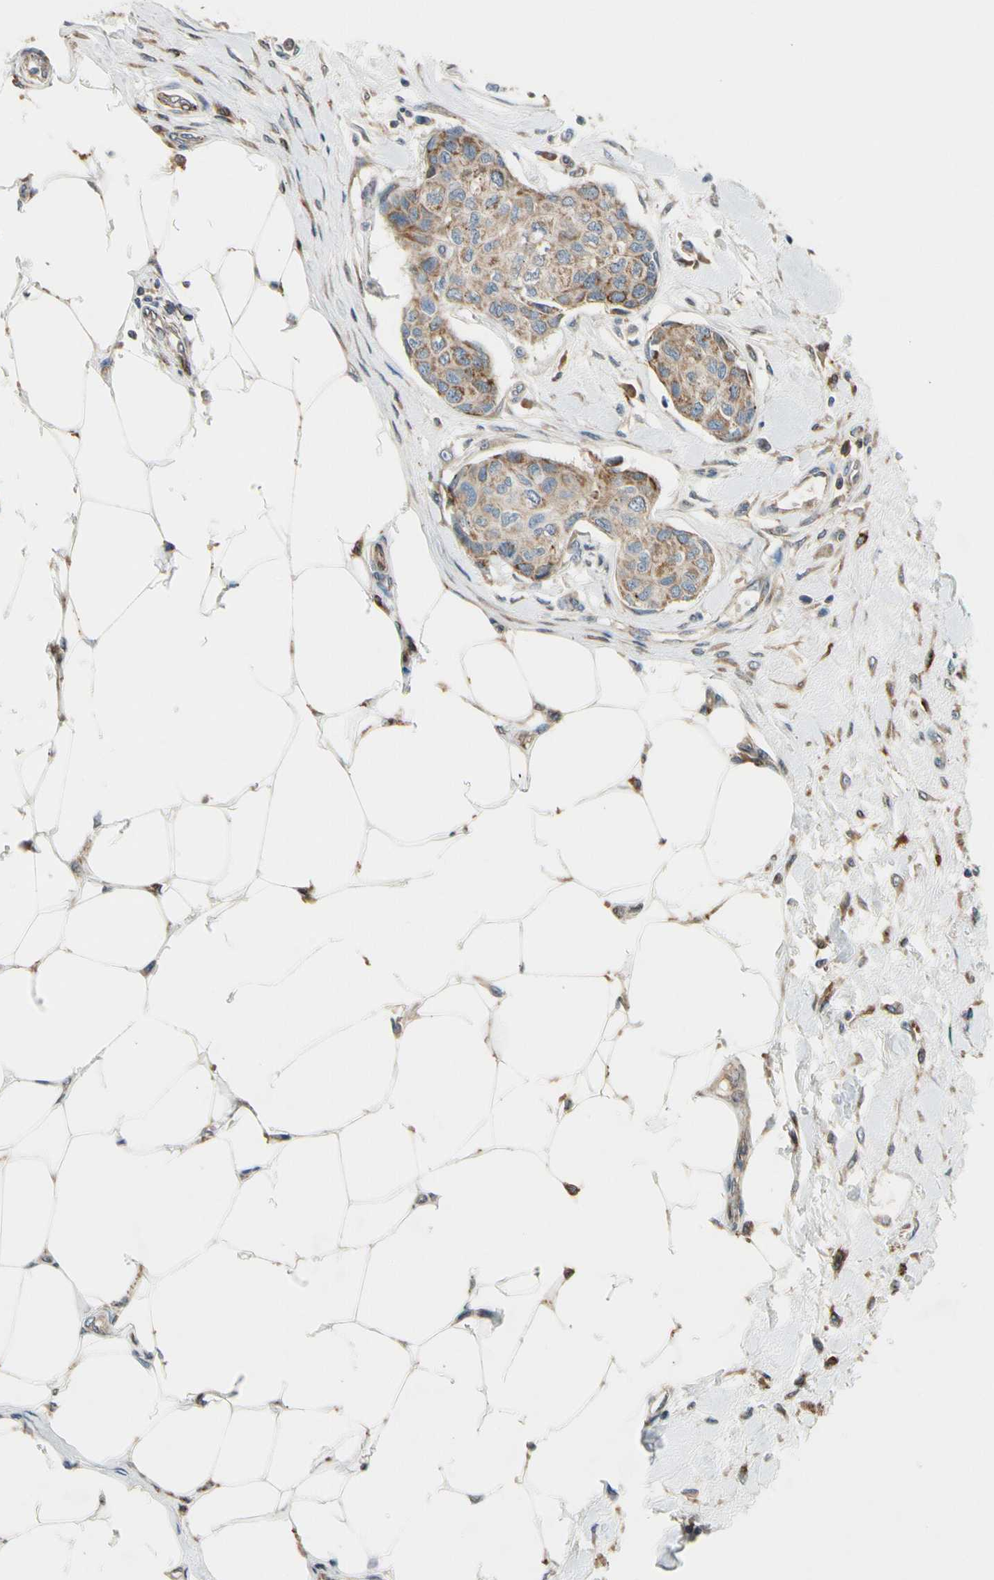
{"staining": {"intensity": "weak", "quantity": ">75%", "location": "cytoplasmic/membranous"}, "tissue": "breast cancer", "cell_type": "Tumor cells", "image_type": "cancer", "snomed": [{"axis": "morphology", "description": "Duct carcinoma"}, {"axis": "topography", "description": "Breast"}], "caption": "A brown stain labels weak cytoplasmic/membranous positivity of a protein in human breast cancer tumor cells. (DAB IHC, brown staining for protein, blue staining for nuclei).", "gene": "NPHP3", "patient": {"sex": "female", "age": 80}}